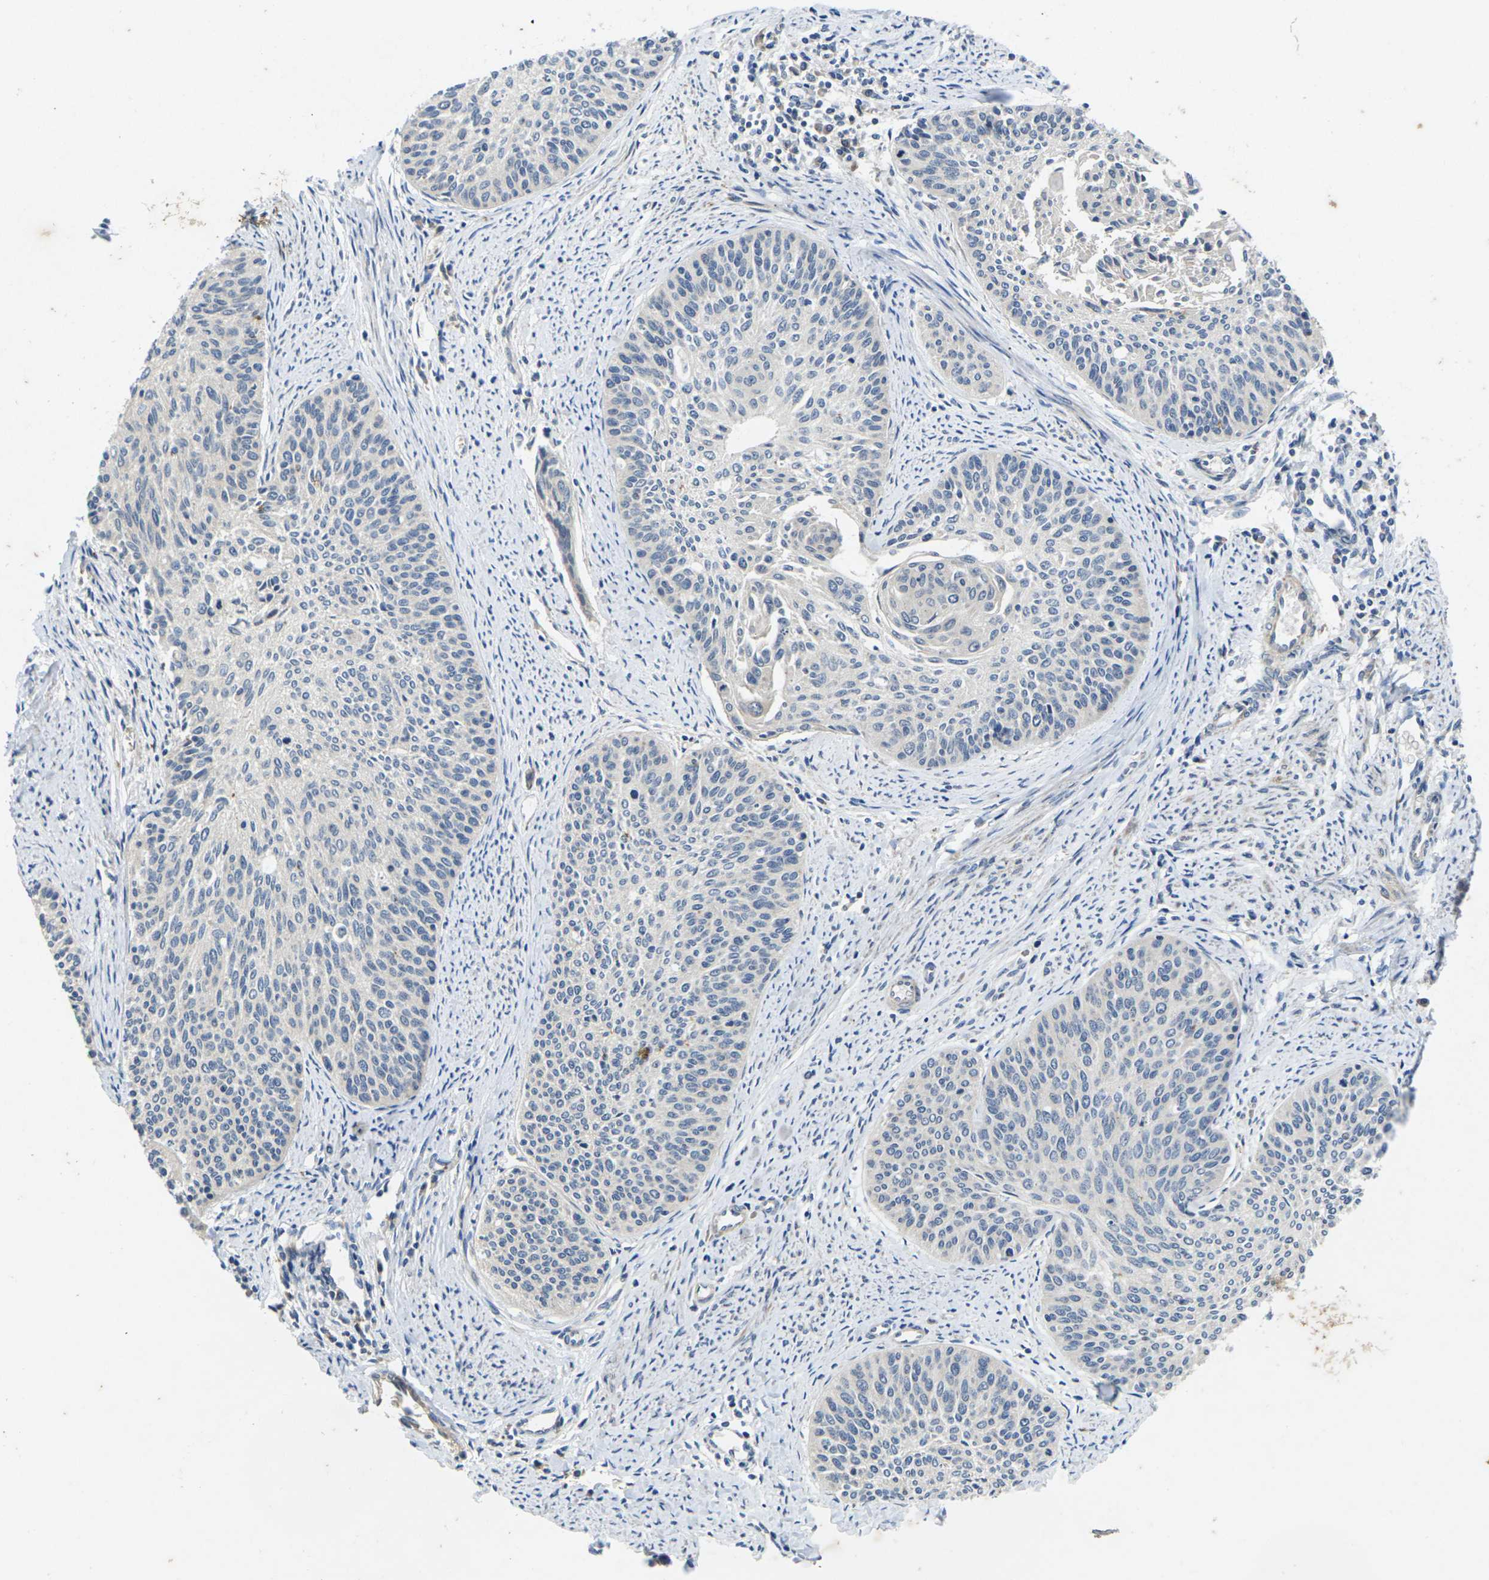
{"staining": {"intensity": "negative", "quantity": "none", "location": "none"}, "tissue": "cervical cancer", "cell_type": "Tumor cells", "image_type": "cancer", "snomed": [{"axis": "morphology", "description": "Squamous cell carcinoma, NOS"}, {"axis": "topography", "description": "Cervix"}], "caption": "A photomicrograph of cervical squamous cell carcinoma stained for a protein exhibits no brown staining in tumor cells. The staining is performed using DAB brown chromogen with nuclei counter-stained in using hematoxylin.", "gene": "KIF1B", "patient": {"sex": "female", "age": 55}}